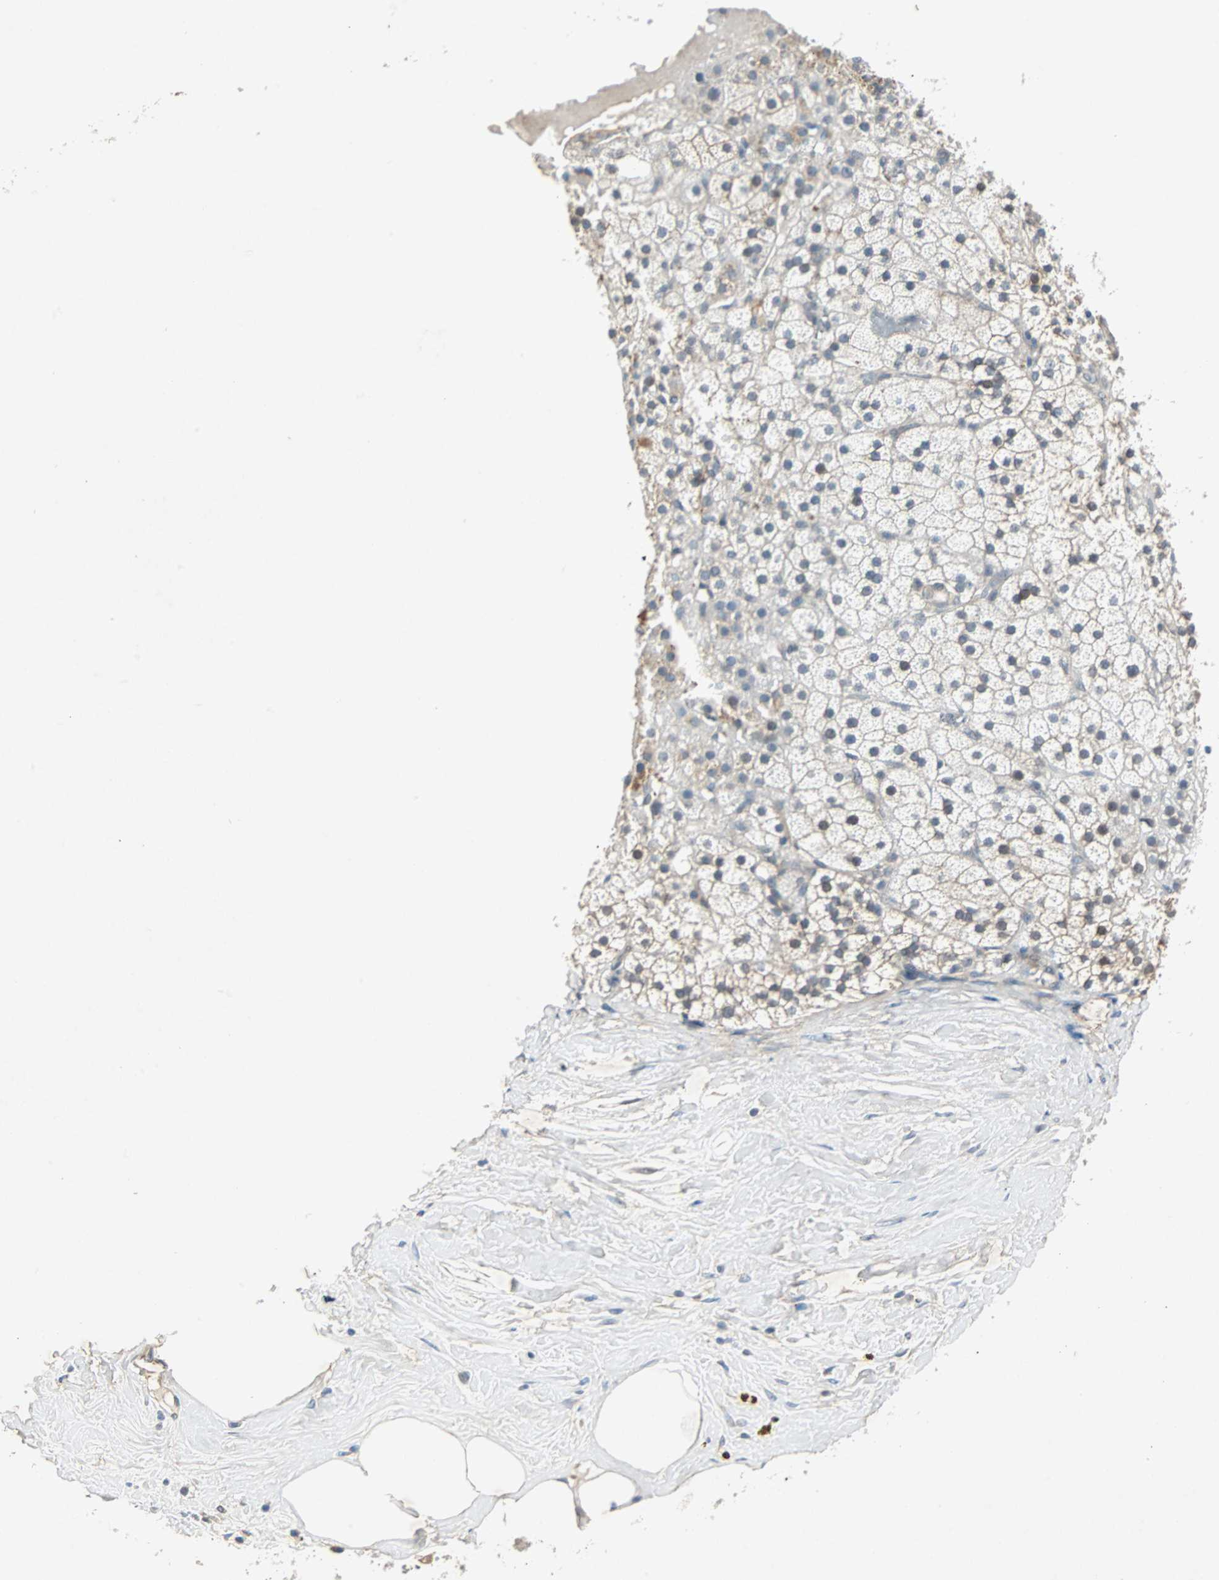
{"staining": {"intensity": "weak", "quantity": "<25%", "location": "cytoplasmic/membranous"}, "tissue": "adrenal gland", "cell_type": "Glandular cells", "image_type": "normal", "snomed": [{"axis": "morphology", "description": "Normal tissue, NOS"}, {"axis": "topography", "description": "Adrenal gland"}], "caption": "High power microscopy photomicrograph of an IHC image of normal adrenal gland, revealing no significant positivity in glandular cells.", "gene": "CMC2", "patient": {"sex": "male", "age": 35}}